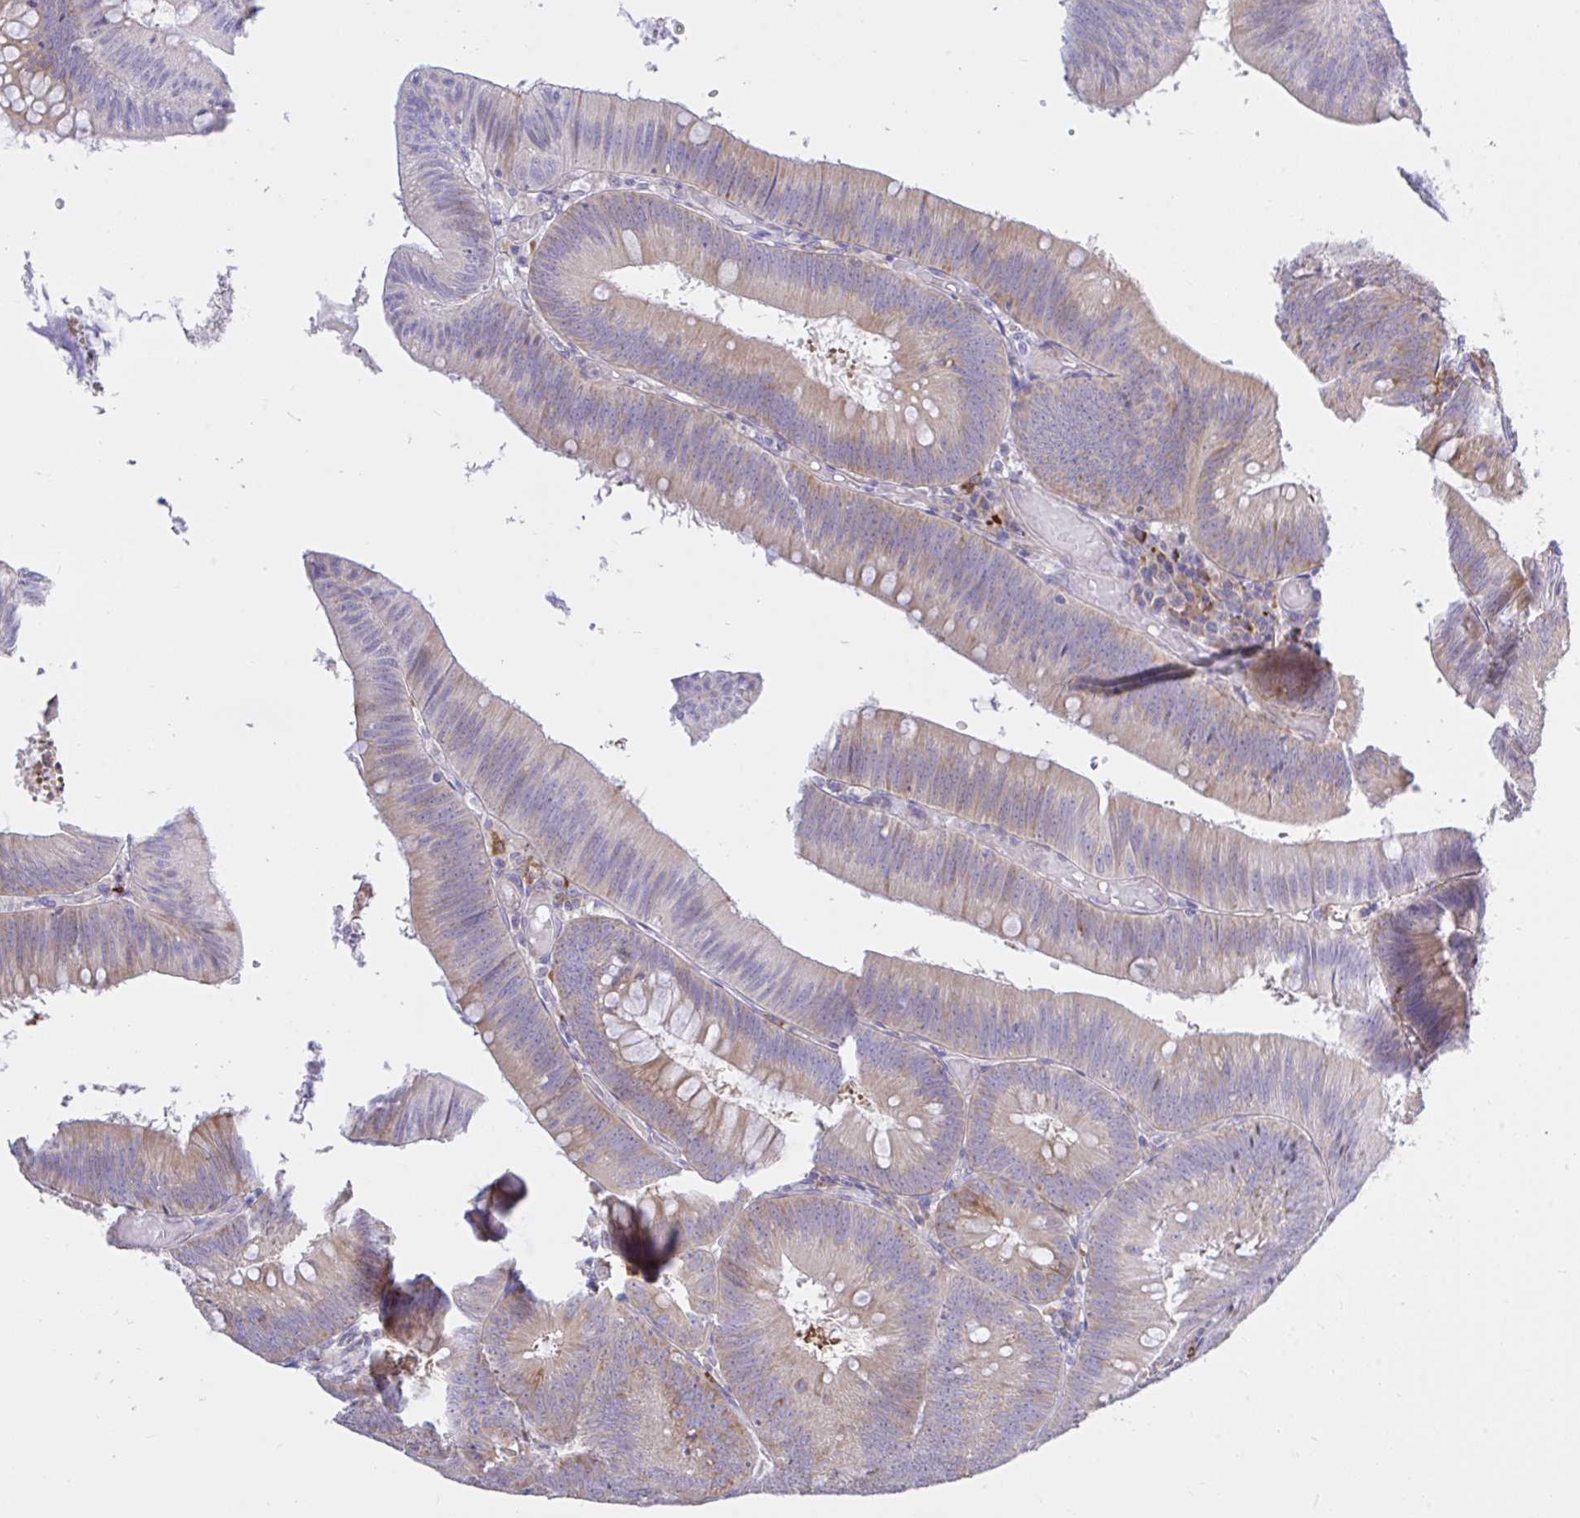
{"staining": {"intensity": "weak", "quantity": "25%-75%", "location": "cytoplasmic/membranous"}, "tissue": "colorectal cancer", "cell_type": "Tumor cells", "image_type": "cancer", "snomed": [{"axis": "morphology", "description": "Adenocarcinoma, NOS"}, {"axis": "topography", "description": "Colon"}], "caption": "Immunohistochemical staining of colorectal cancer (adenocarcinoma) reveals low levels of weak cytoplasmic/membranous positivity in approximately 25%-75% of tumor cells.", "gene": "EEF1A2", "patient": {"sex": "male", "age": 84}}